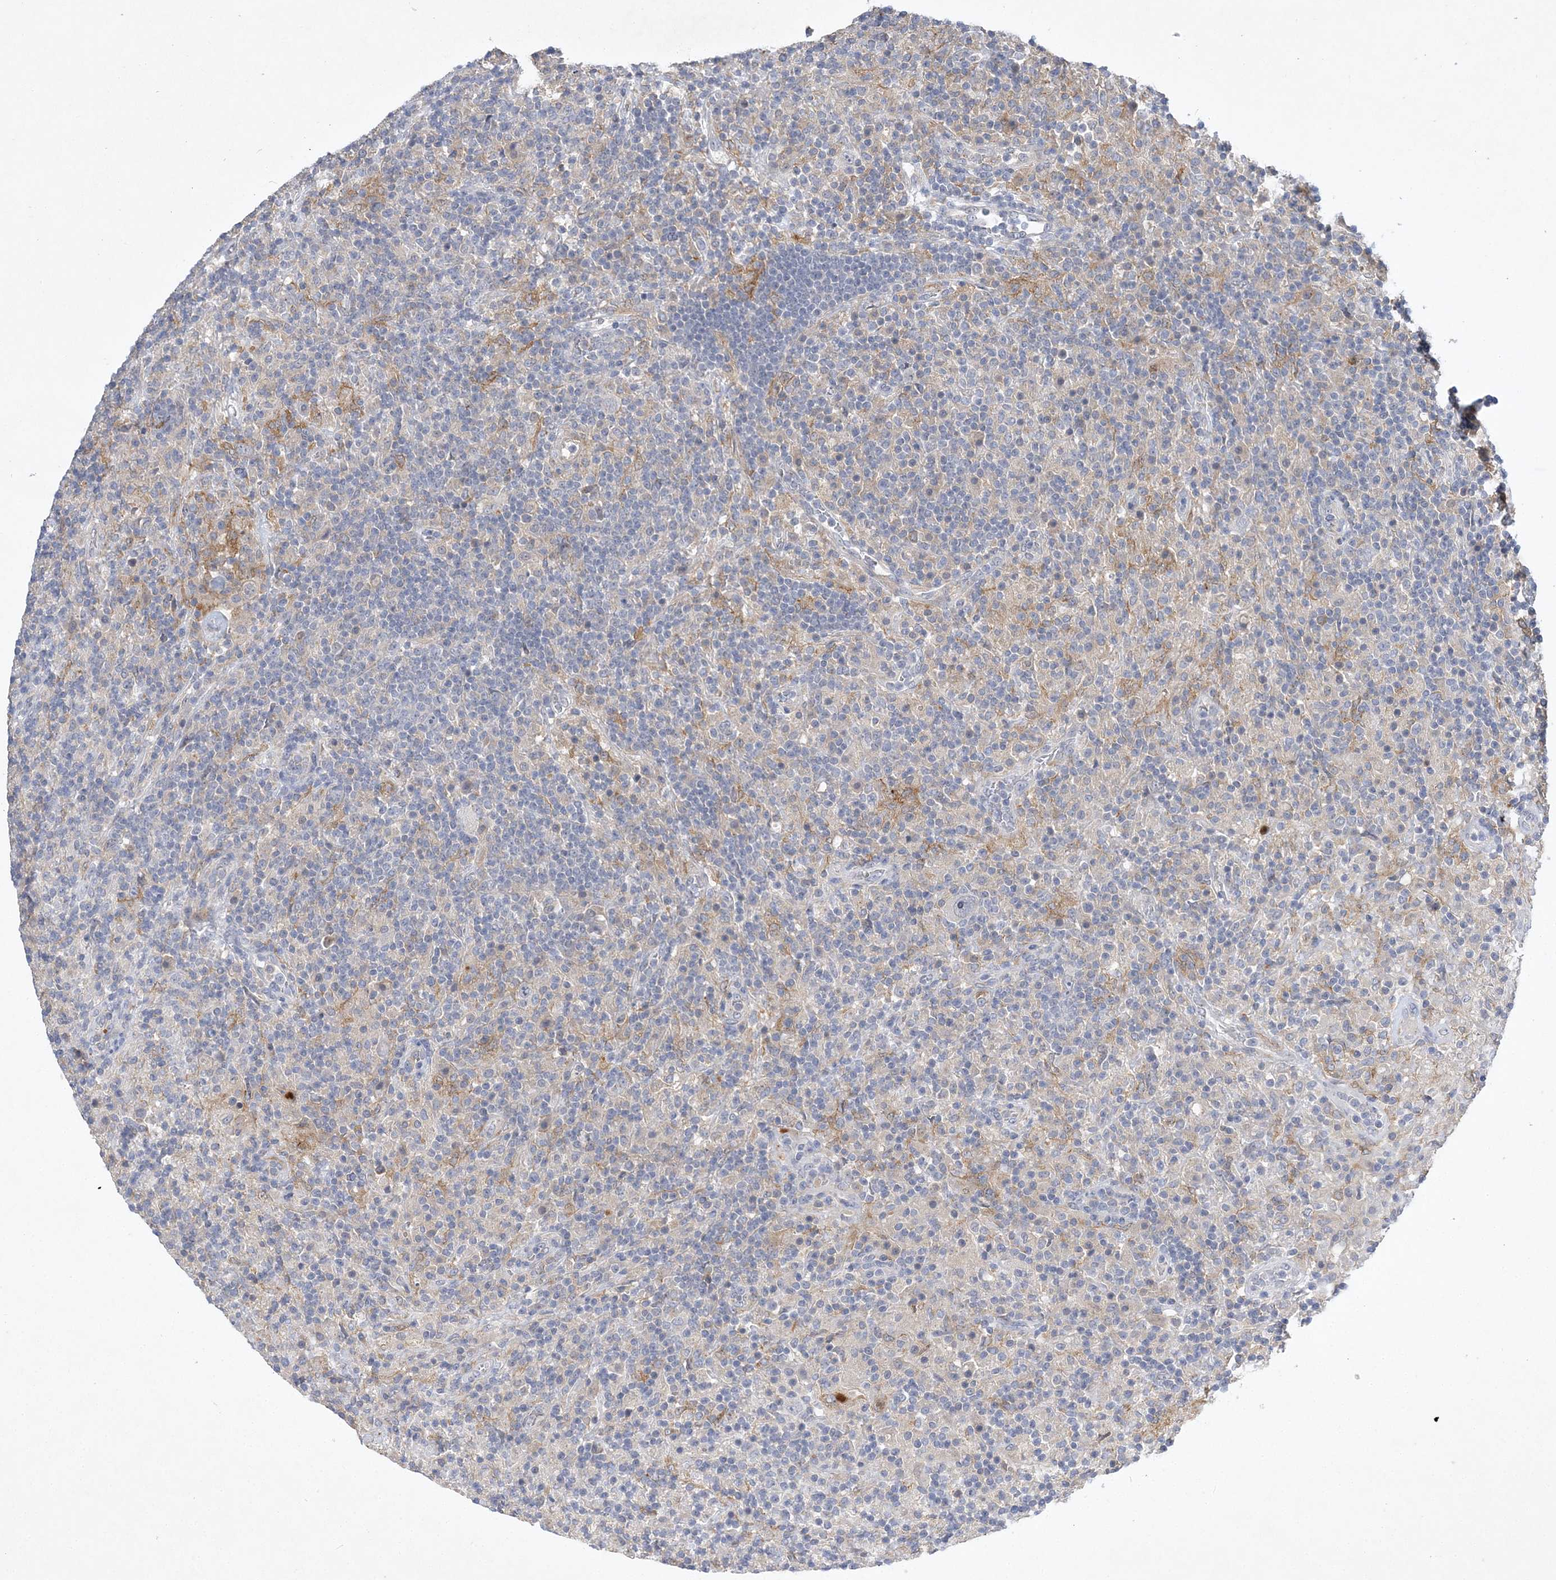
{"staining": {"intensity": "negative", "quantity": "none", "location": "none"}, "tissue": "lymphoma", "cell_type": "Tumor cells", "image_type": "cancer", "snomed": [{"axis": "morphology", "description": "Hodgkin's disease, NOS"}, {"axis": "topography", "description": "Lymph node"}], "caption": "Tumor cells show no significant protein positivity in Hodgkin's disease. (DAB IHC visualized using brightfield microscopy, high magnification).", "gene": "ANKRD35", "patient": {"sex": "male", "age": 70}}